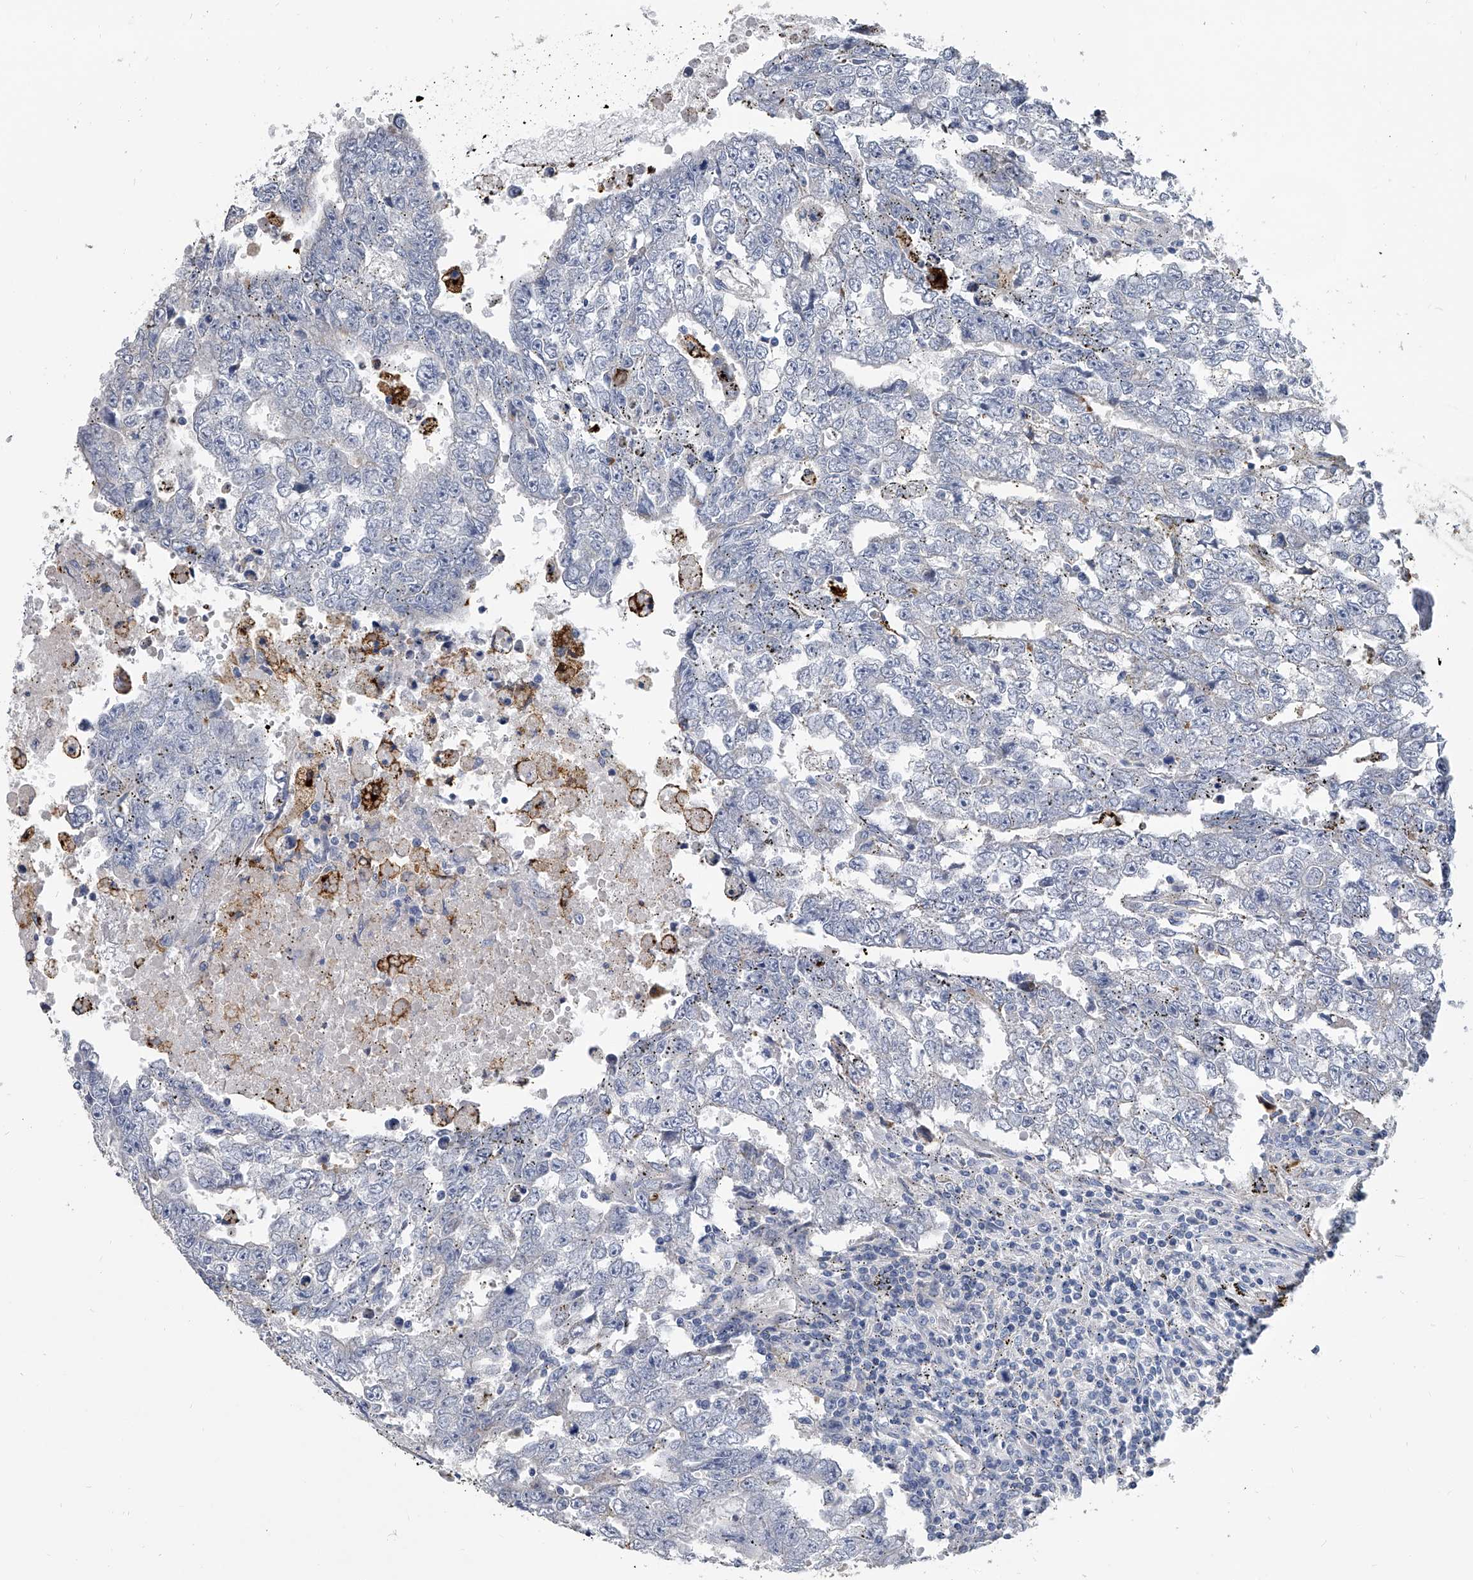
{"staining": {"intensity": "negative", "quantity": "none", "location": "none"}, "tissue": "testis cancer", "cell_type": "Tumor cells", "image_type": "cancer", "snomed": [{"axis": "morphology", "description": "Carcinoma, Embryonal, NOS"}, {"axis": "topography", "description": "Testis"}], "caption": "Image shows no protein positivity in tumor cells of testis cancer (embryonal carcinoma) tissue. The staining is performed using DAB (3,3'-diaminobenzidine) brown chromogen with nuclei counter-stained in using hematoxylin.", "gene": "SPP1", "patient": {"sex": "male", "age": 25}}